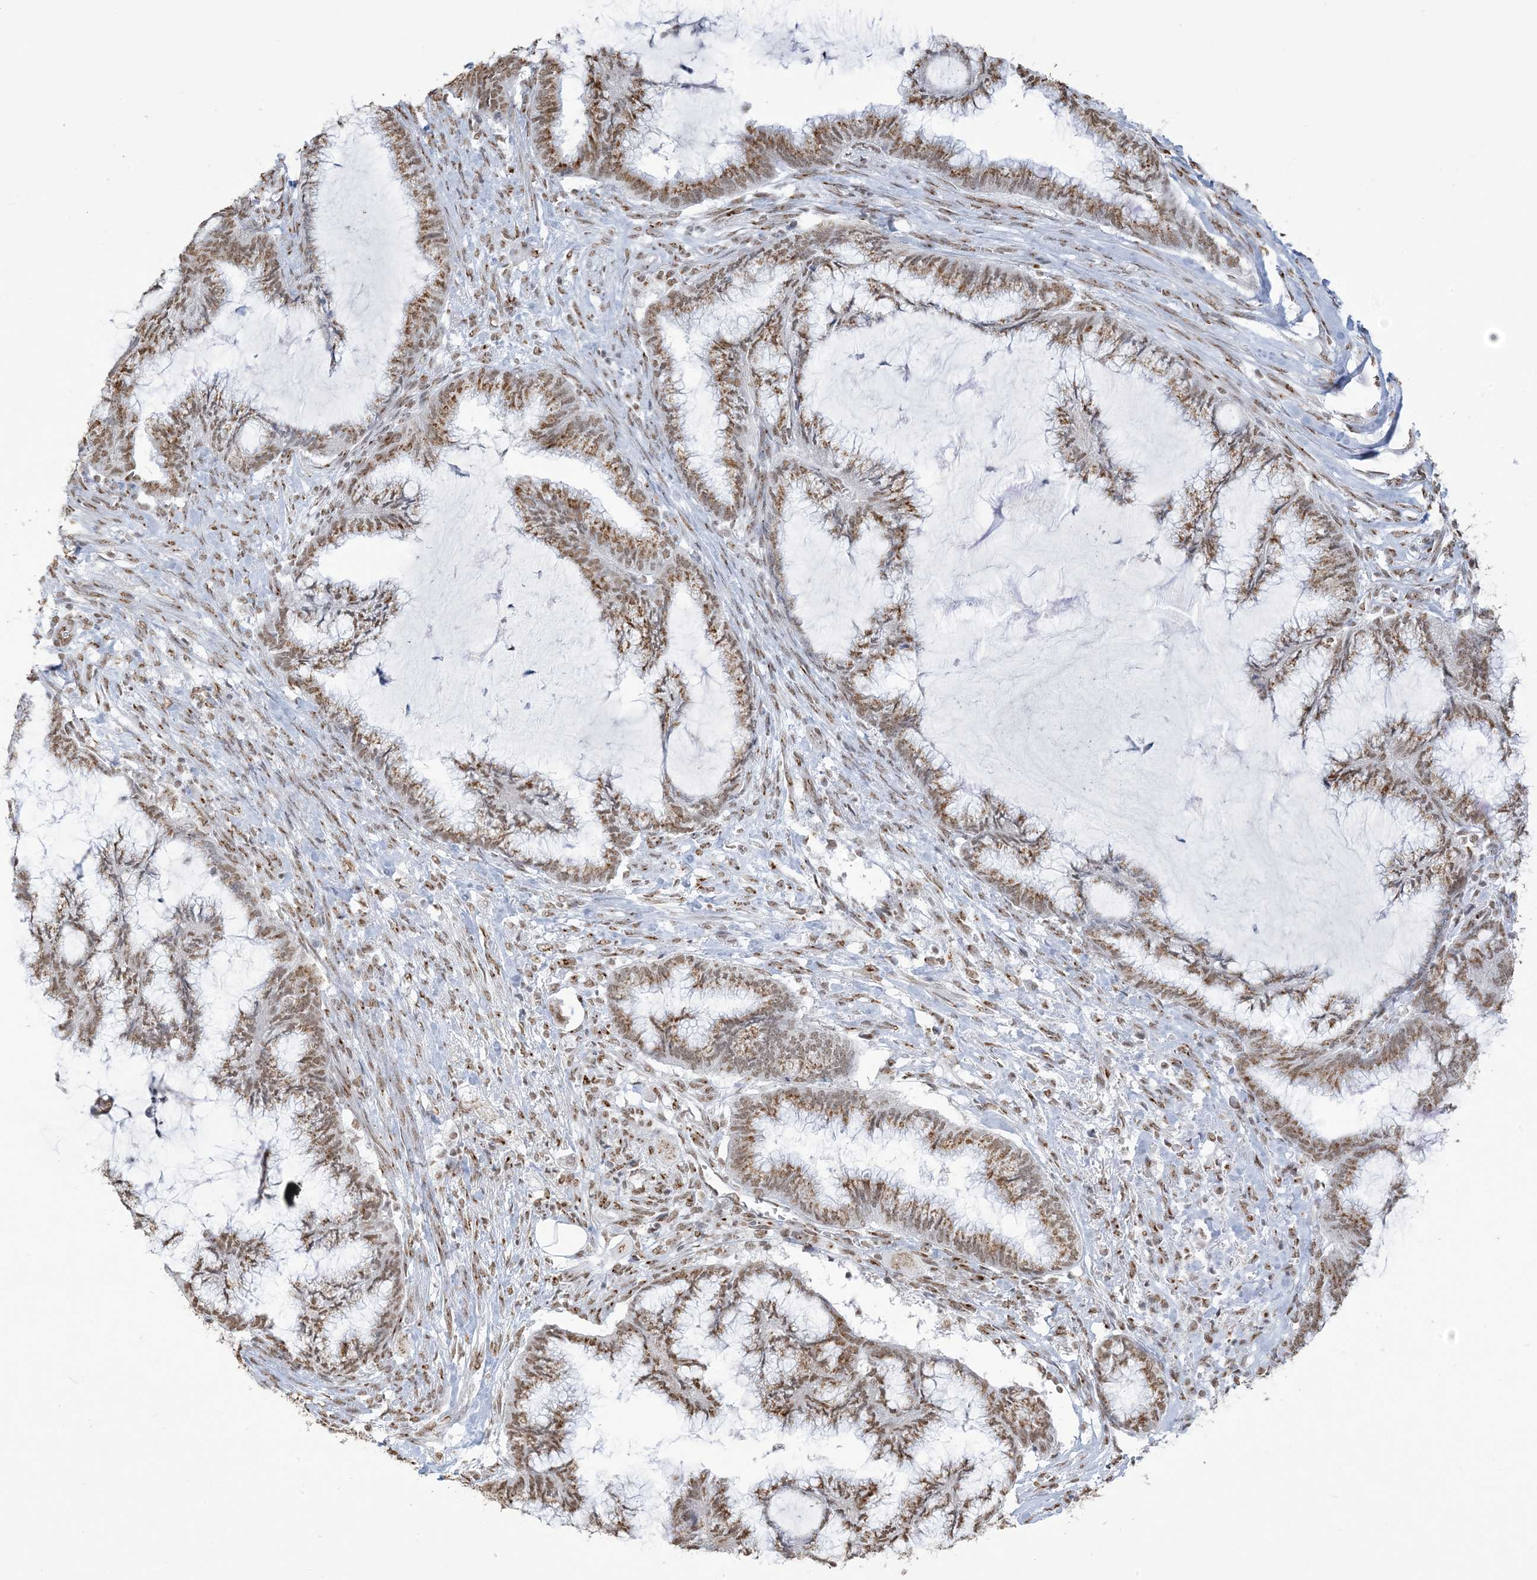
{"staining": {"intensity": "moderate", "quantity": ">75%", "location": "cytoplasmic/membranous,nuclear"}, "tissue": "endometrial cancer", "cell_type": "Tumor cells", "image_type": "cancer", "snomed": [{"axis": "morphology", "description": "Adenocarcinoma, NOS"}, {"axis": "topography", "description": "Endometrium"}], "caption": "Moderate cytoplasmic/membranous and nuclear staining is identified in approximately >75% of tumor cells in endometrial adenocarcinoma. (IHC, brightfield microscopy, high magnification).", "gene": "GPR107", "patient": {"sex": "female", "age": 86}}